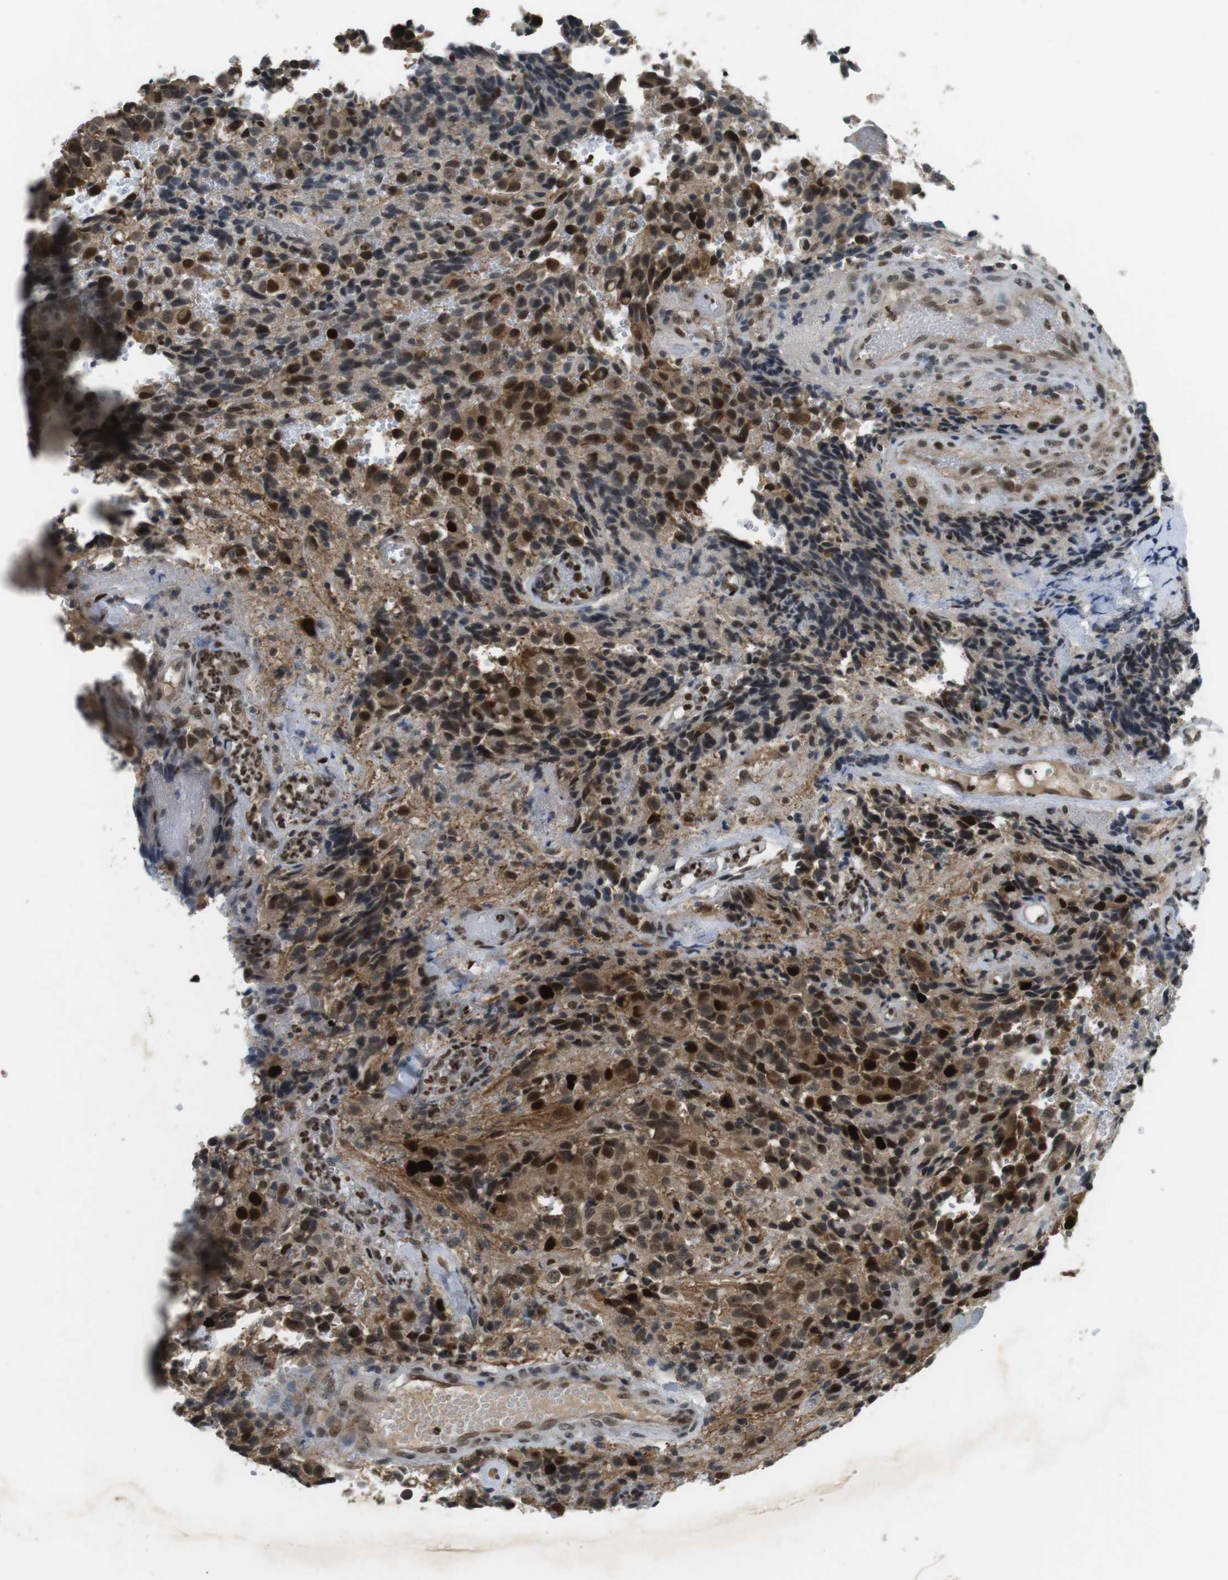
{"staining": {"intensity": "strong", "quantity": ">75%", "location": "cytoplasmic/membranous,nuclear"}, "tissue": "glioma", "cell_type": "Tumor cells", "image_type": "cancer", "snomed": [{"axis": "morphology", "description": "Glioma, malignant, High grade"}, {"axis": "topography", "description": "Brain"}], "caption": "Protein expression analysis of human glioma reveals strong cytoplasmic/membranous and nuclear expression in about >75% of tumor cells.", "gene": "ORAI3", "patient": {"sex": "male", "age": 32}}